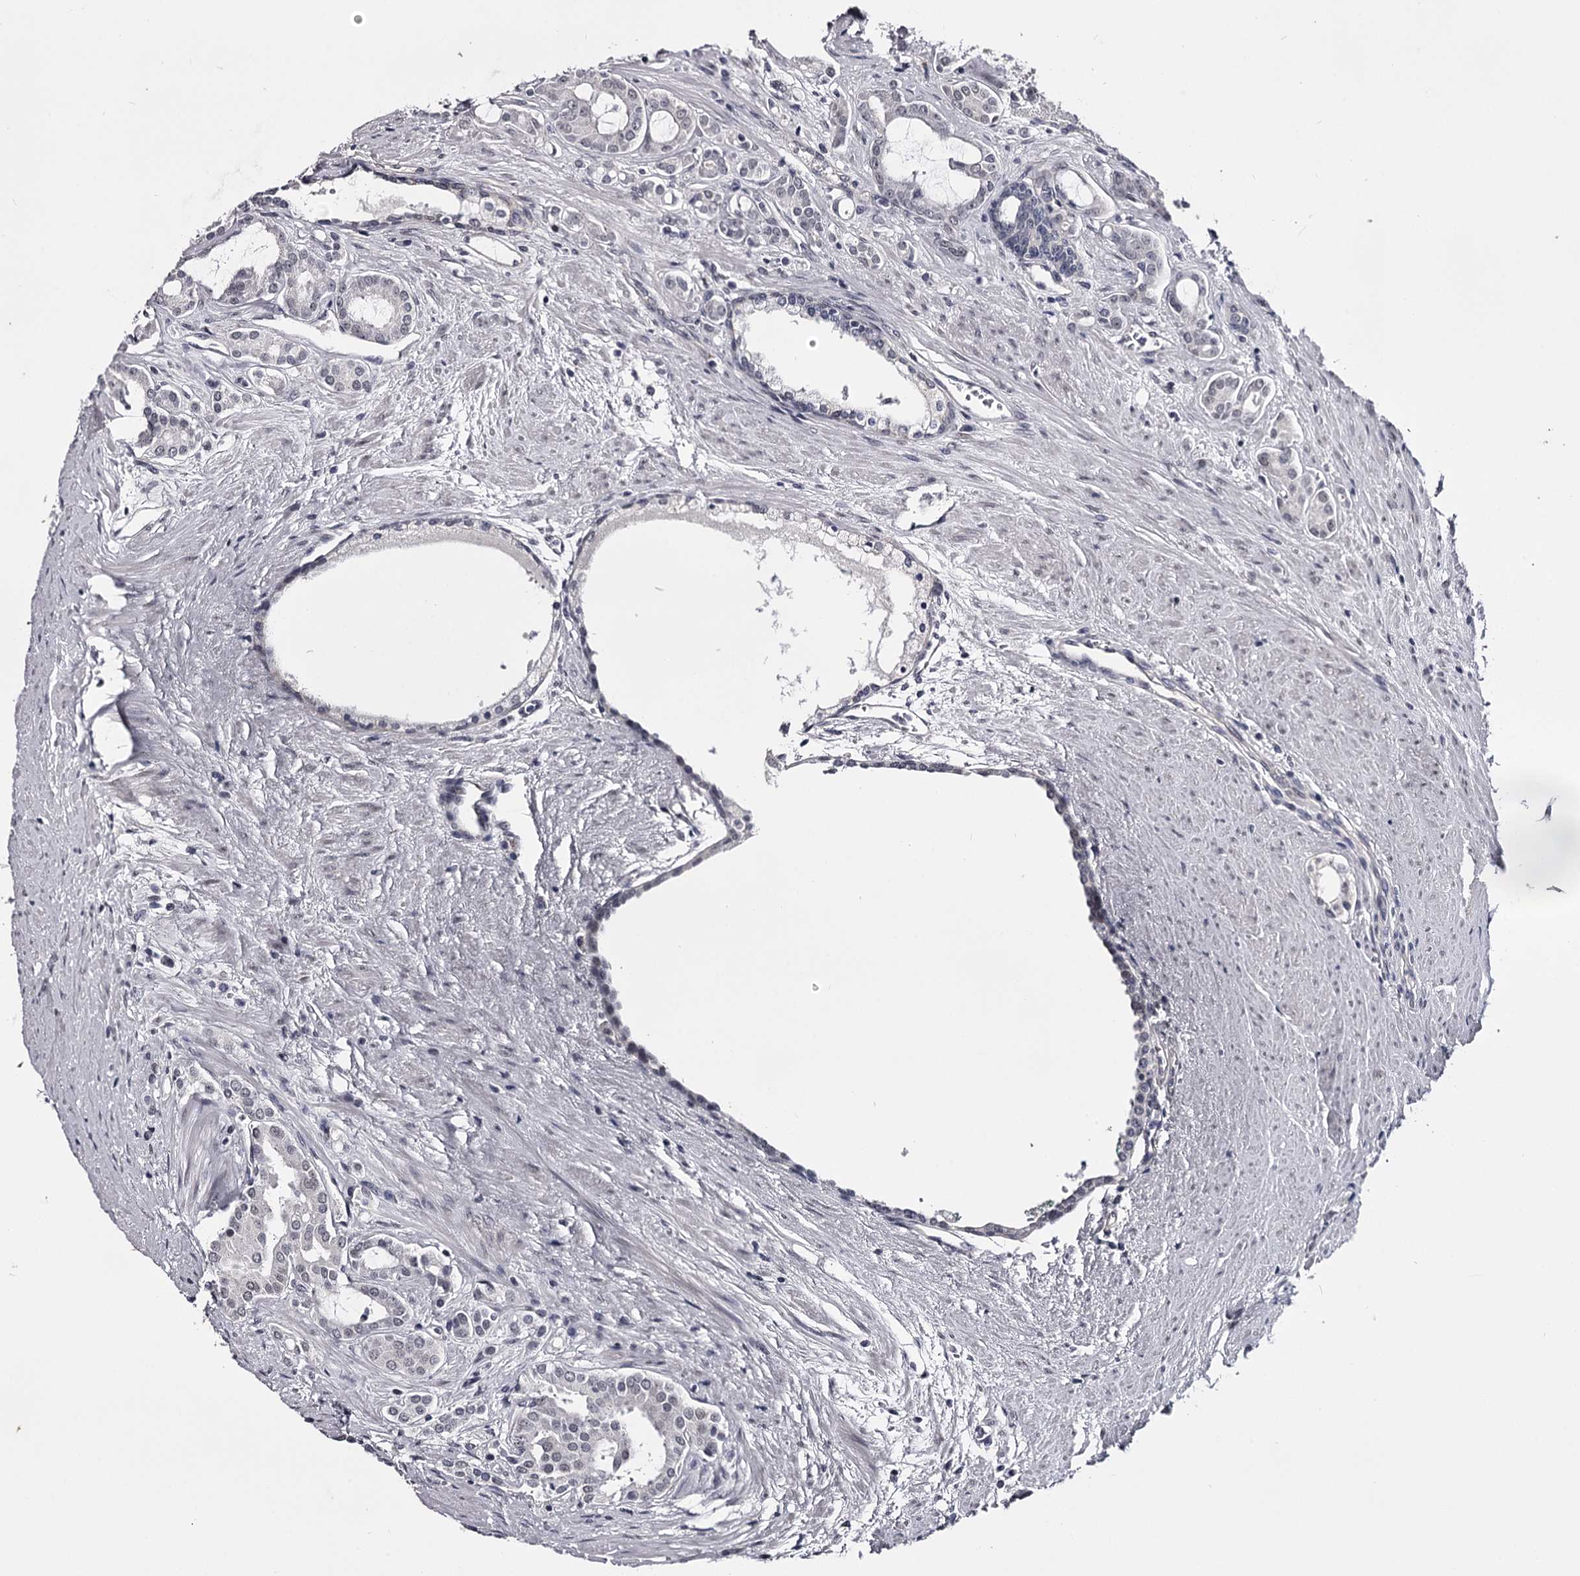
{"staining": {"intensity": "negative", "quantity": "none", "location": "none"}, "tissue": "prostate cancer", "cell_type": "Tumor cells", "image_type": "cancer", "snomed": [{"axis": "morphology", "description": "Adenocarcinoma, High grade"}, {"axis": "topography", "description": "Prostate"}], "caption": "High power microscopy histopathology image of an immunohistochemistry micrograph of prostate cancer, revealing no significant expression in tumor cells.", "gene": "OVOL2", "patient": {"sex": "male", "age": 72}}